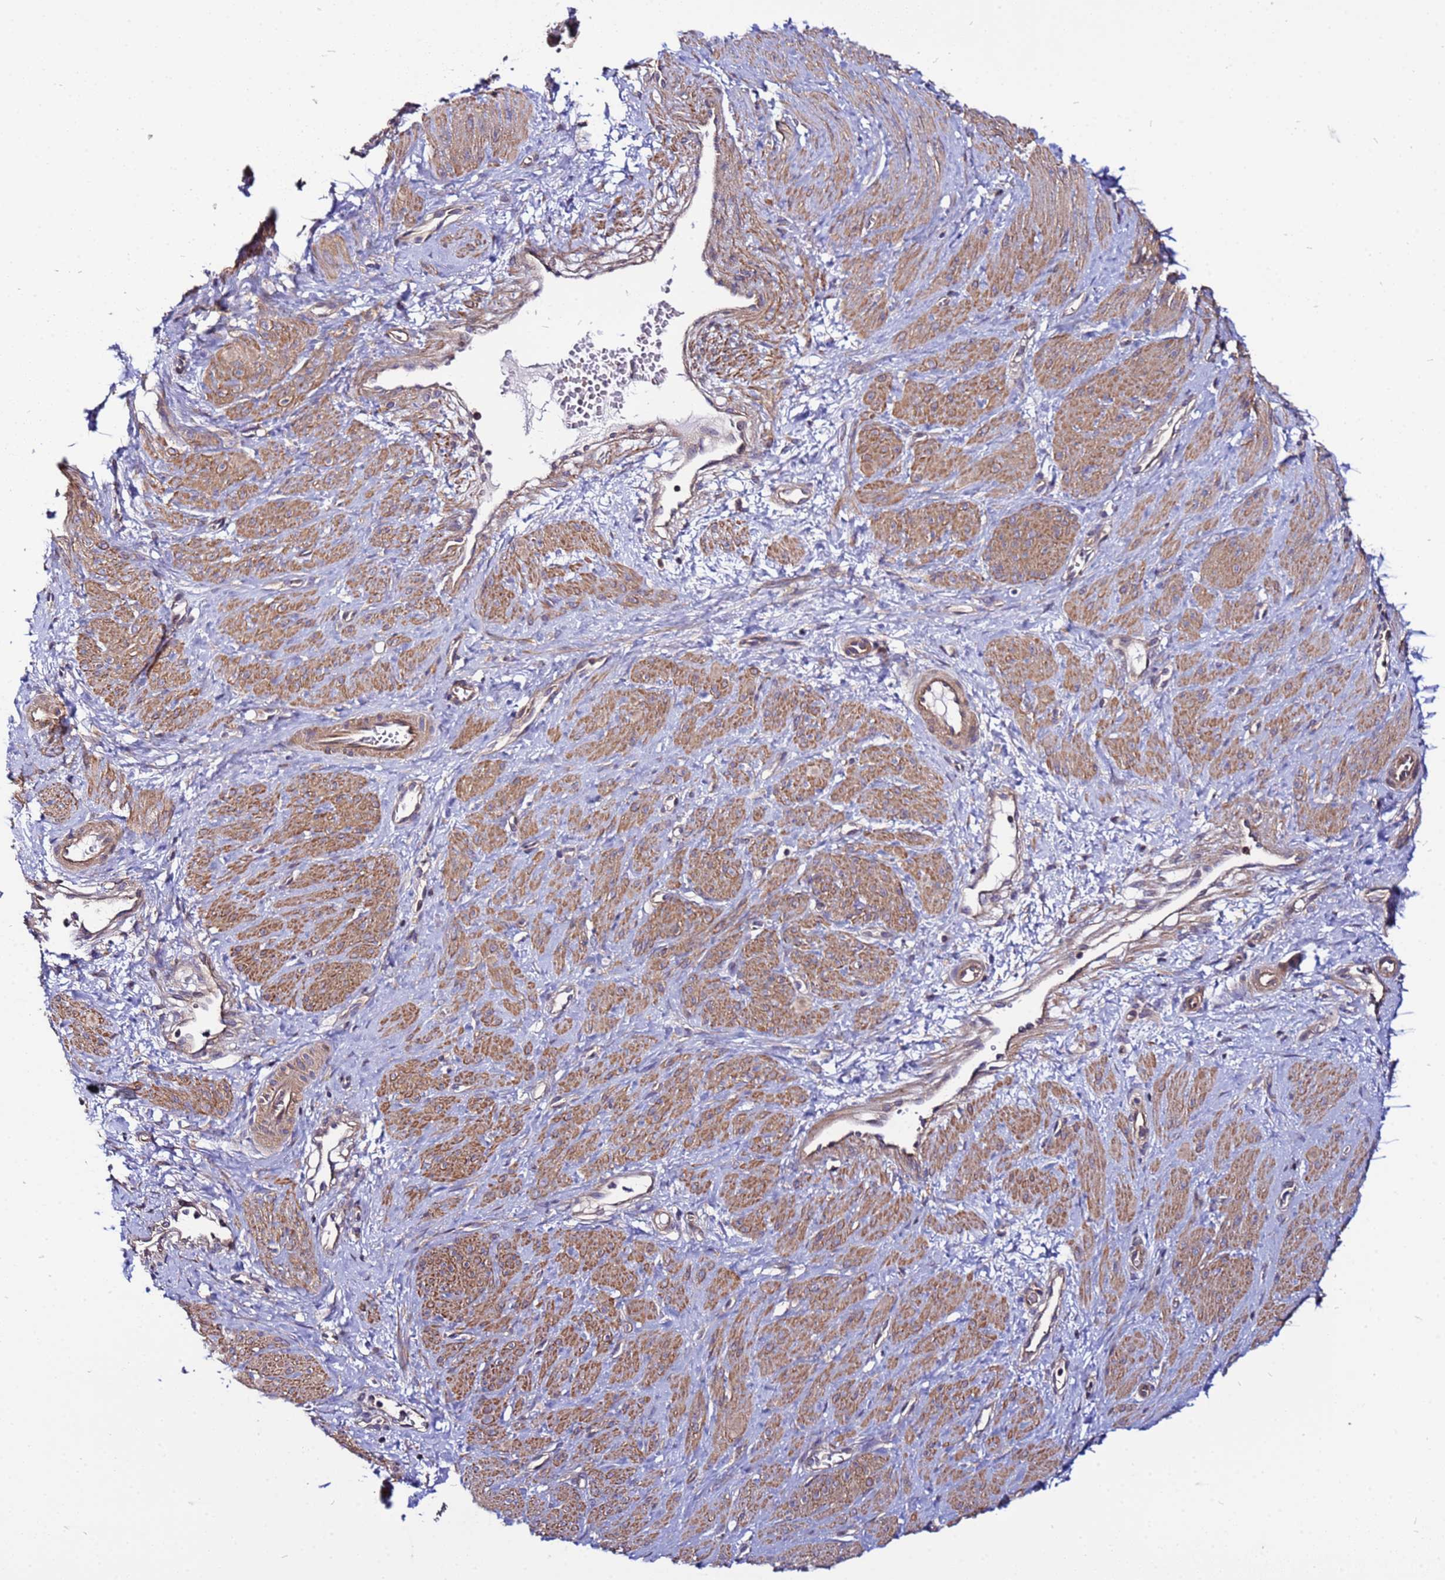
{"staining": {"intensity": "moderate", "quantity": "25%-75%", "location": "cytoplasmic/membranous"}, "tissue": "smooth muscle", "cell_type": "Smooth muscle cells", "image_type": "normal", "snomed": [{"axis": "morphology", "description": "Normal tissue, NOS"}, {"axis": "topography", "description": "Smooth muscle"}, {"axis": "topography", "description": "Uterus"}], "caption": "IHC staining of benign smooth muscle, which reveals medium levels of moderate cytoplasmic/membranous expression in about 25%-75% of smooth muscle cells indicating moderate cytoplasmic/membranous protein positivity. The staining was performed using DAB (brown) for protein detection and nuclei were counterstained in hematoxylin (blue).", "gene": "STK38L", "patient": {"sex": "female", "age": 39}}